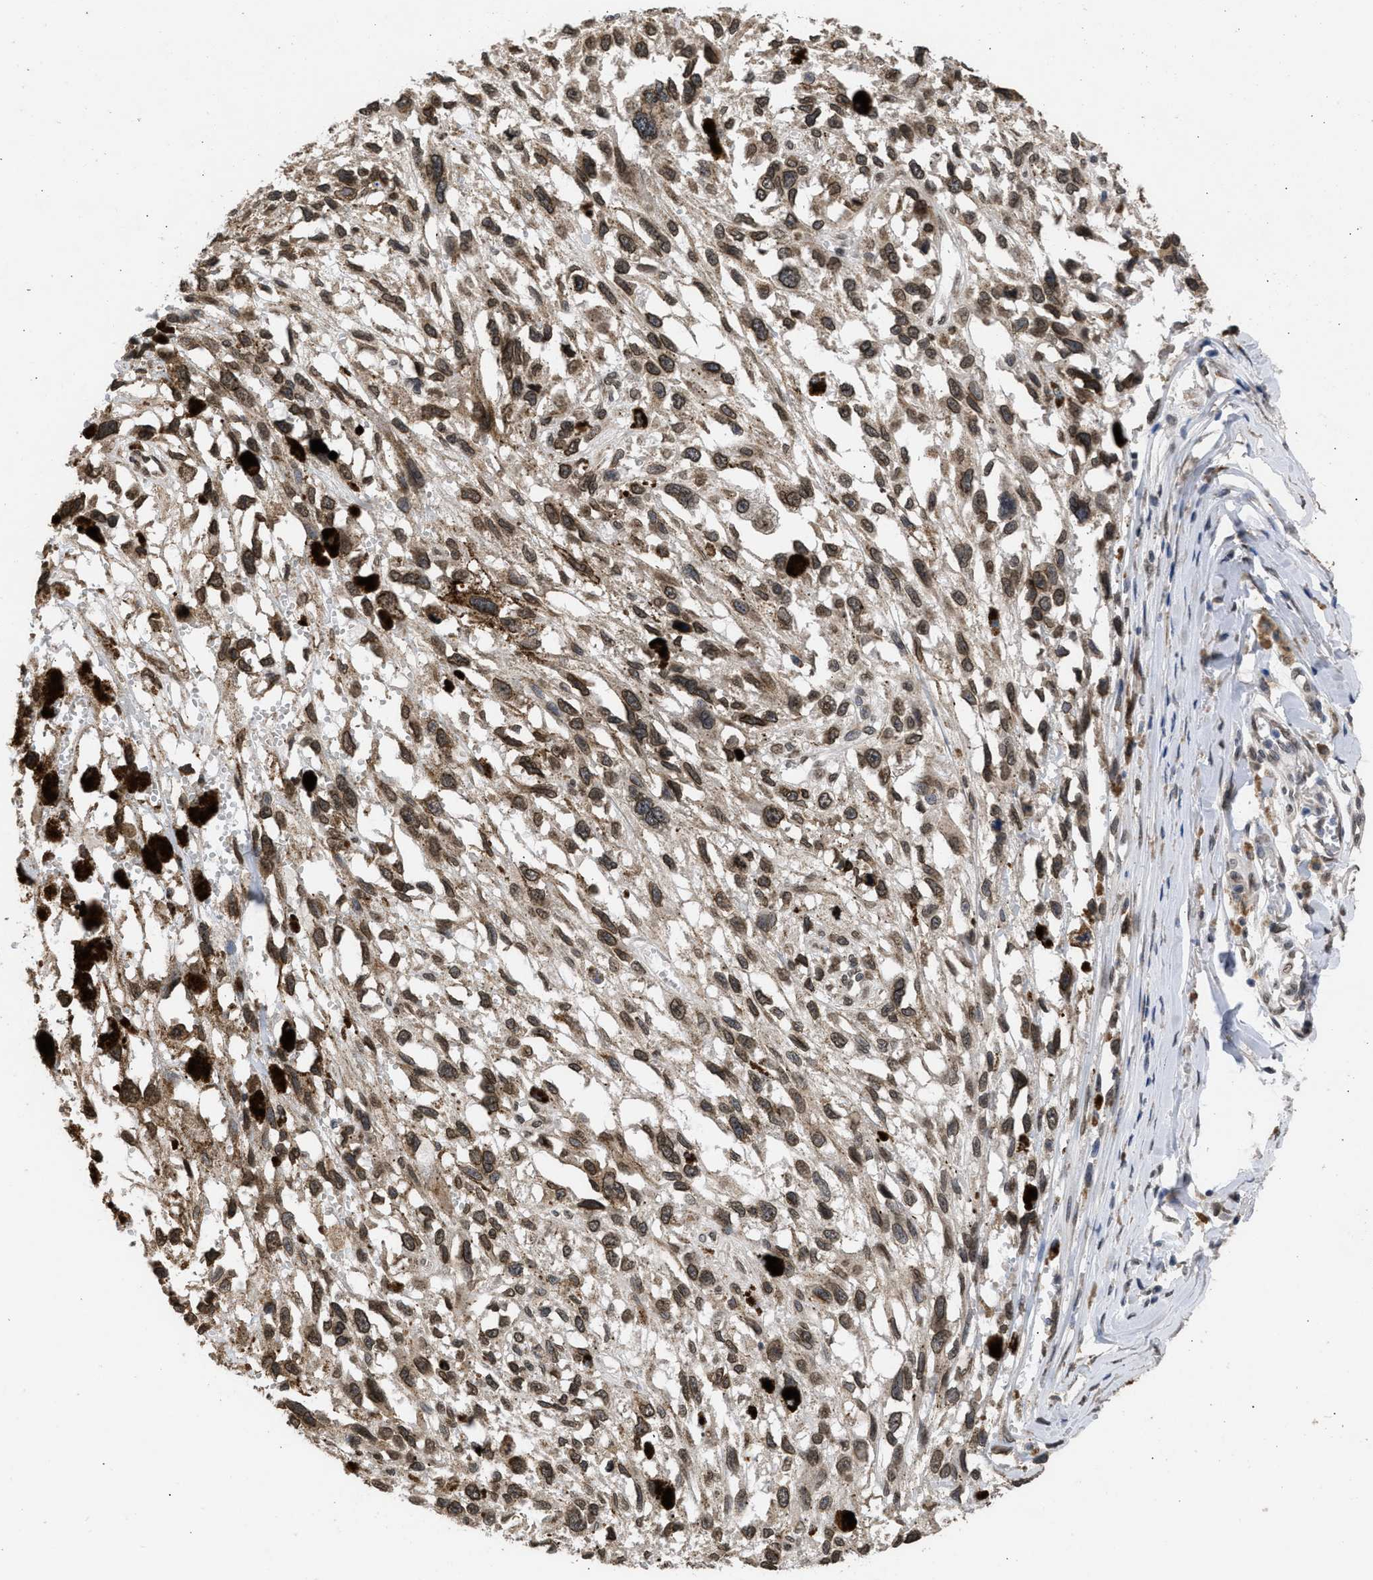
{"staining": {"intensity": "moderate", "quantity": ">75%", "location": "cytoplasmic/membranous,nuclear"}, "tissue": "melanoma", "cell_type": "Tumor cells", "image_type": "cancer", "snomed": [{"axis": "morphology", "description": "Malignant melanoma, Metastatic site"}, {"axis": "topography", "description": "Lymph node"}], "caption": "Melanoma stained with DAB (3,3'-diaminobenzidine) IHC demonstrates medium levels of moderate cytoplasmic/membranous and nuclear staining in approximately >75% of tumor cells.", "gene": "NUP35", "patient": {"sex": "male", "age": 59}}